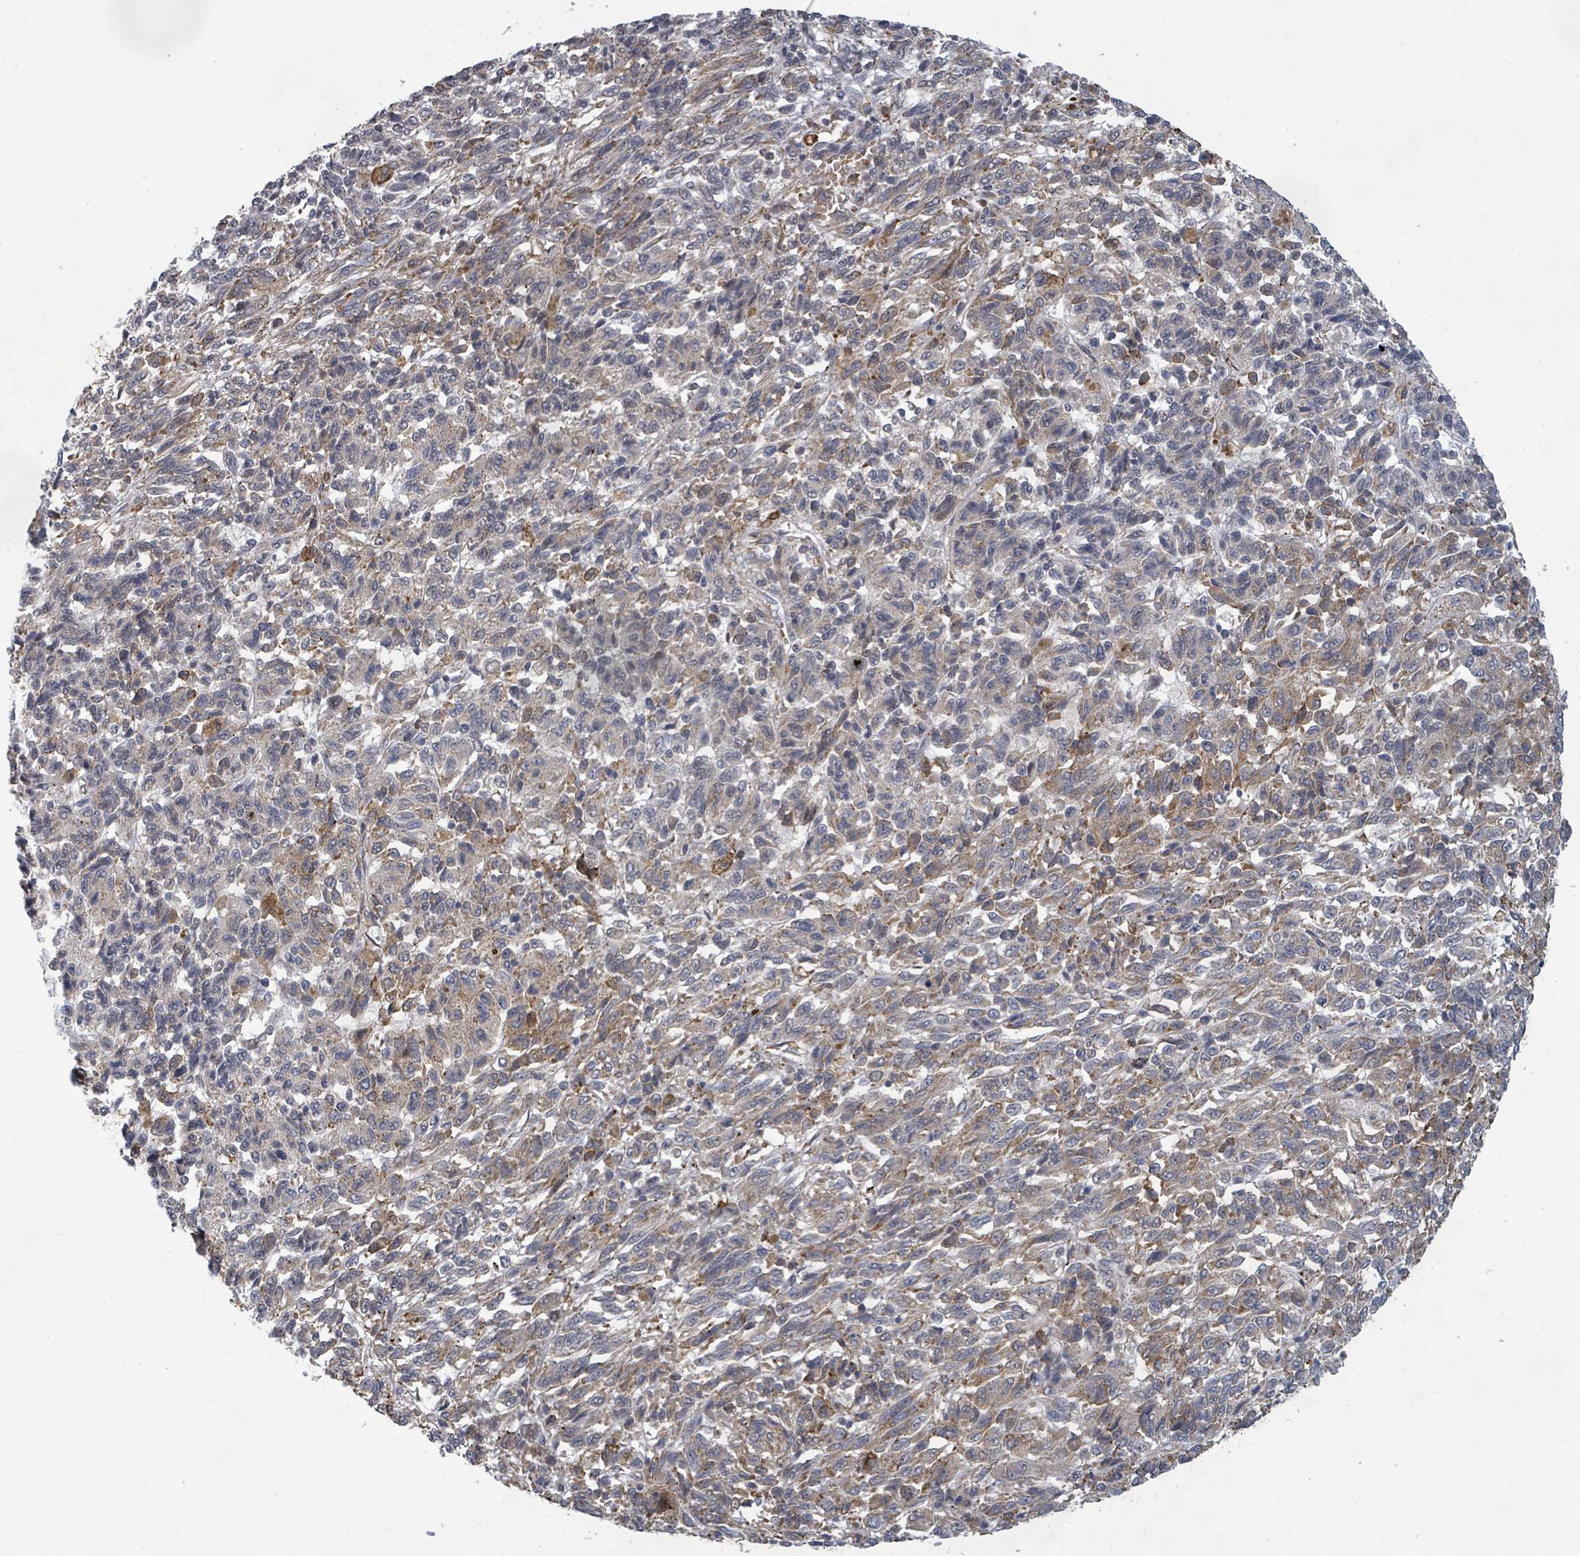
{"staining": {"intensity": "weak", "quantity": "<25%", "location": "cytoplasmic/membranous"}, "tissue": "melanoma", "cell_type": "Tumor cells", "image_type": "cancer", "snomed": [{"axis": "morphology", "description": "Malignant melanoma, Metastatic site"}, {"axis": "topography", "description": "Lung"}], "caption": "Melanoma stained for a protein using immunohistochemistry reveals no staining tumor cells.", "gene": "SHROOM2", "patient": {"sex": "male", "age": 64}}